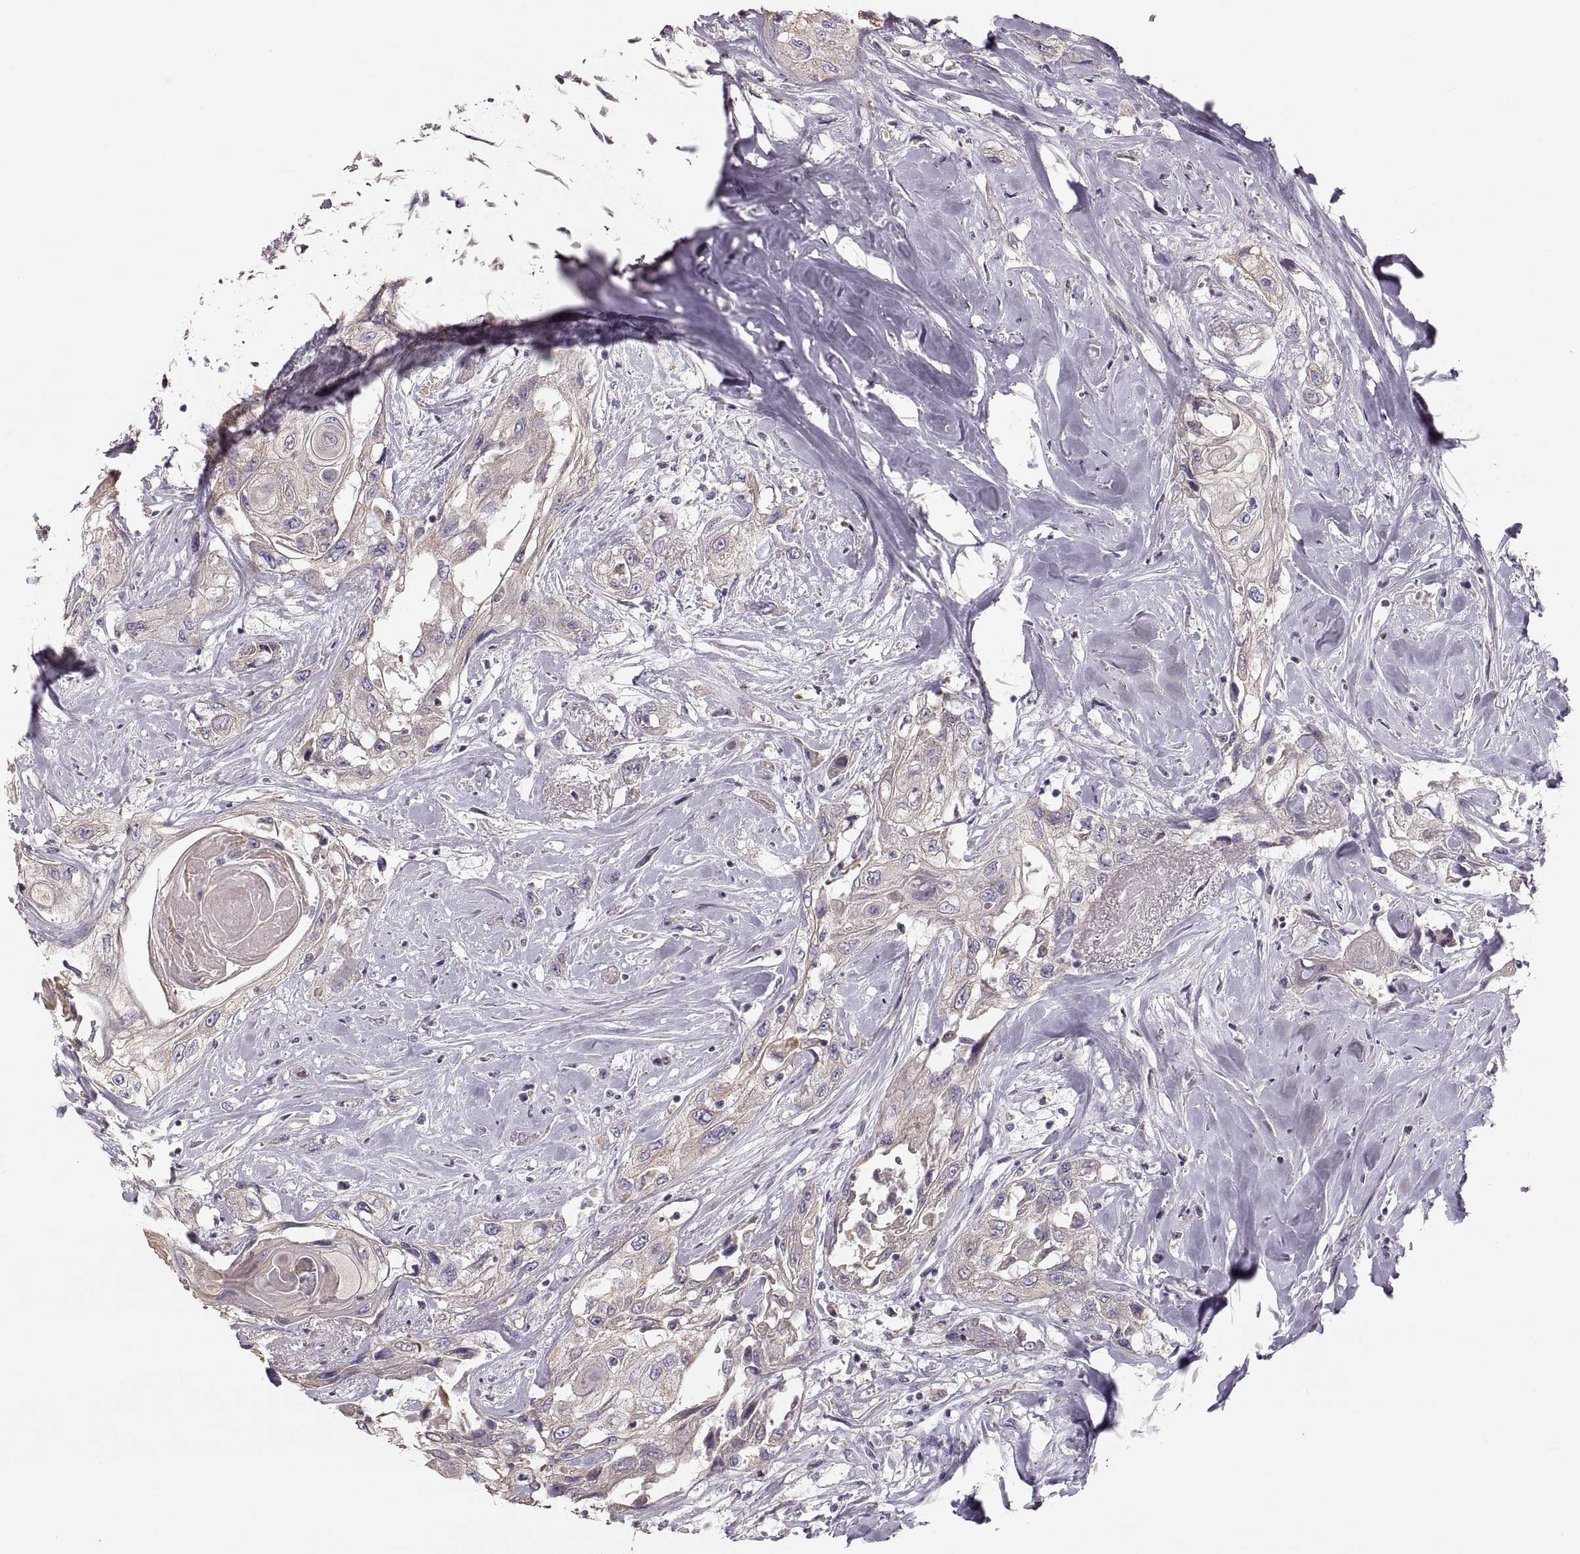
{"staining": {"intensity": "negative", "quantity": "none", "location": "none"}, "tissue": "head and neck cancer", "cell_type": "Tumor cells", "image_type": "cancer", "snomed": [{"axis": "morphology", "description": "Normal tissue, NOS"}, {"axis": "morphology", "description": "Squamous cell carcinoma, NOS"}, {"axis": "topography", "description": "Oral tissue"}, {"axis": "topography", "description": "Peripheral nerve tissue"}, {"axis": "topography", "description": "Head-Neck"}], "caption": "This is an immunohistochemistry histopathology image of head and neck cancer. There is no expression in tumor cells.", "gene": "RUNDC3A", "patient": {"sex": "female", "age": 59}}